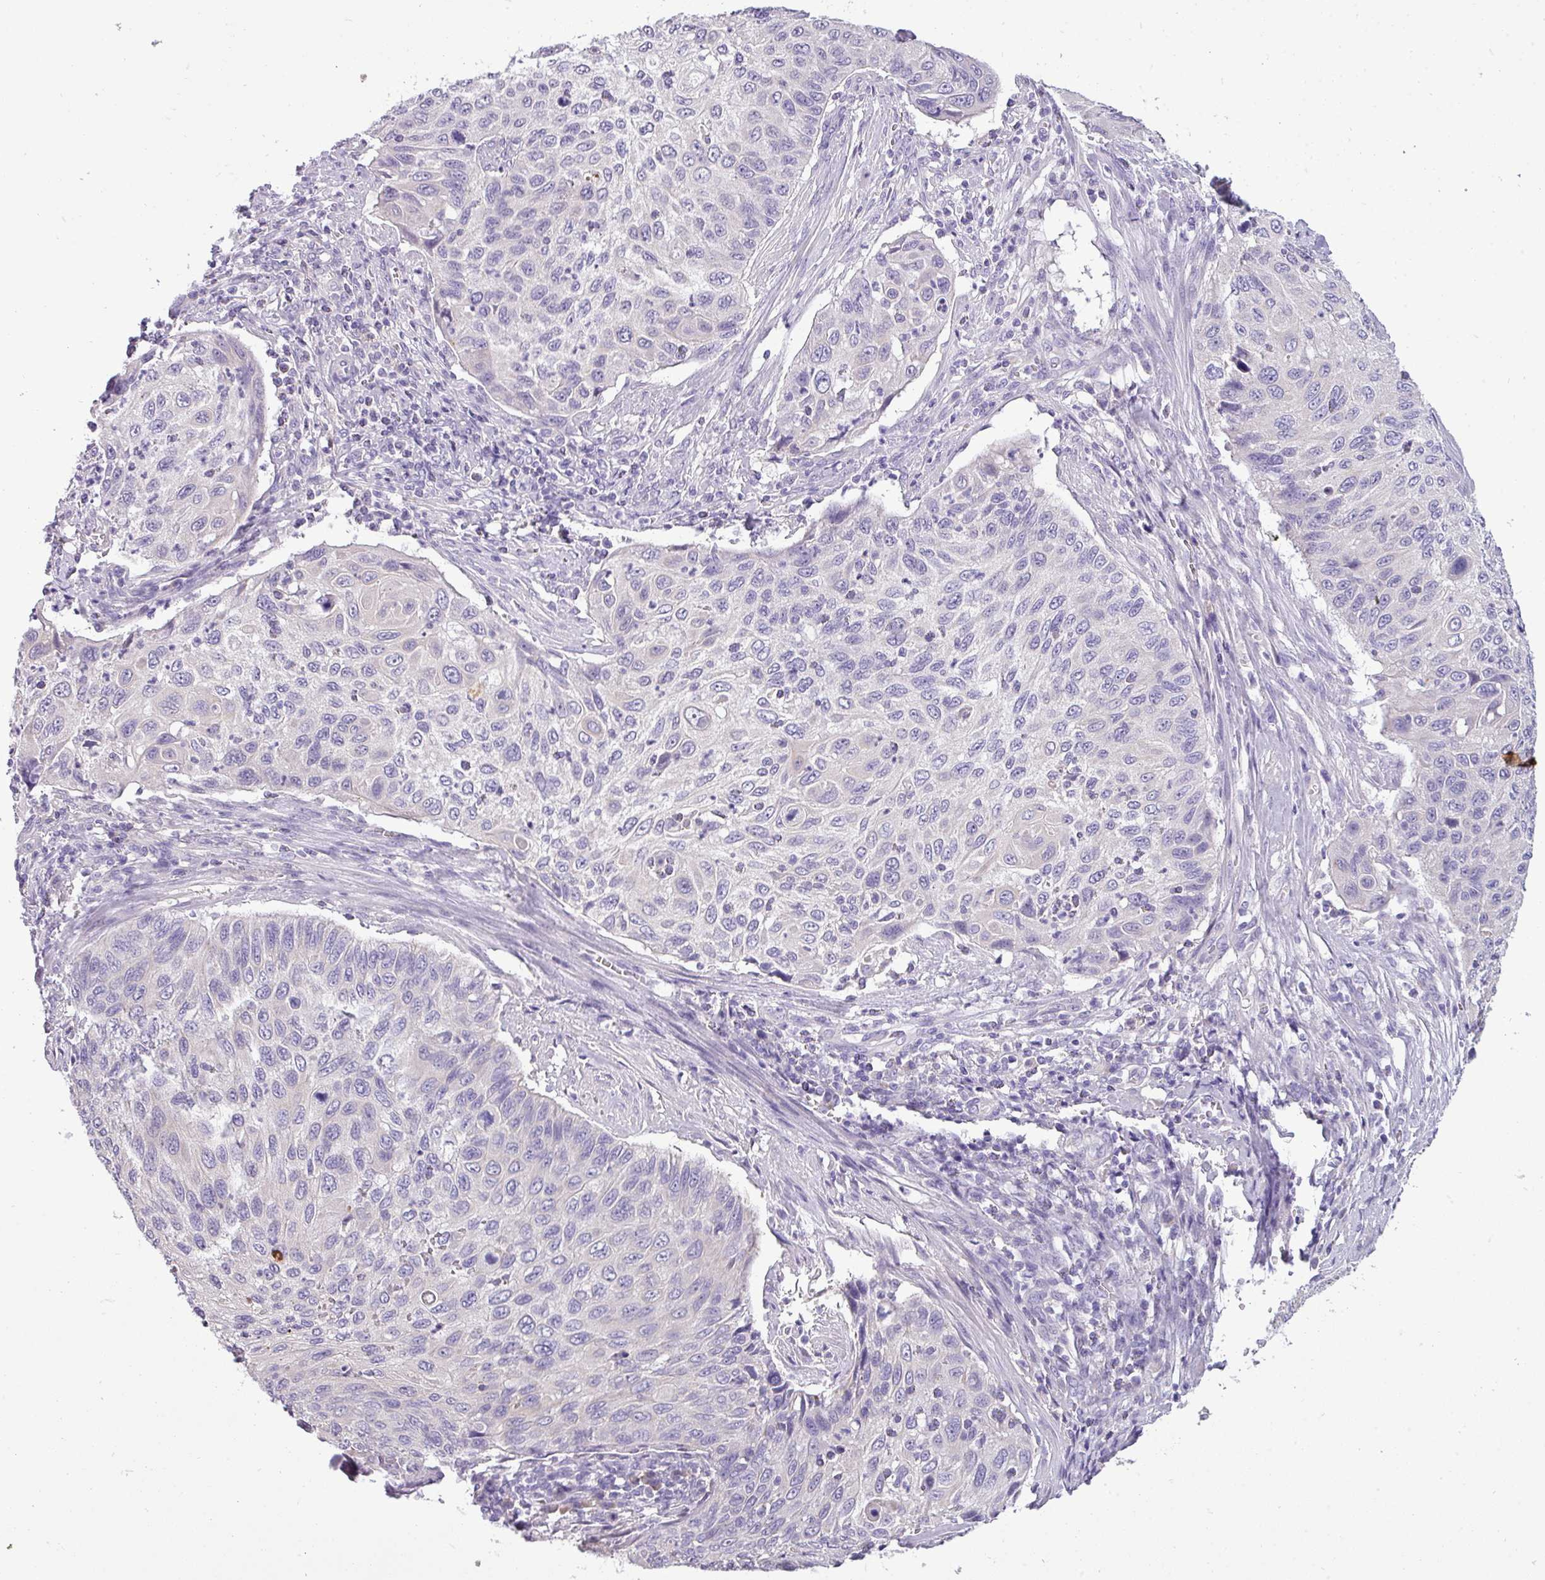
{"staining": {"intensity": "negative", "quantity": "none", "location": "none"}, "tissue": "cervical cancer", "cell_type": "Tumor cells", "image_type": "cancer", "snomed": [{"axis": "morphology", "description": "Squamous cell carcinoma, NOS"}, {"axis": "topography", "description": "Cervix"}], "caption": "Image shows no significant protein expression in tumor cells of cervical squamous cell carcinoma.", "gene": "DNAAF9", "patient": {"sex": "female", "age": 70}}